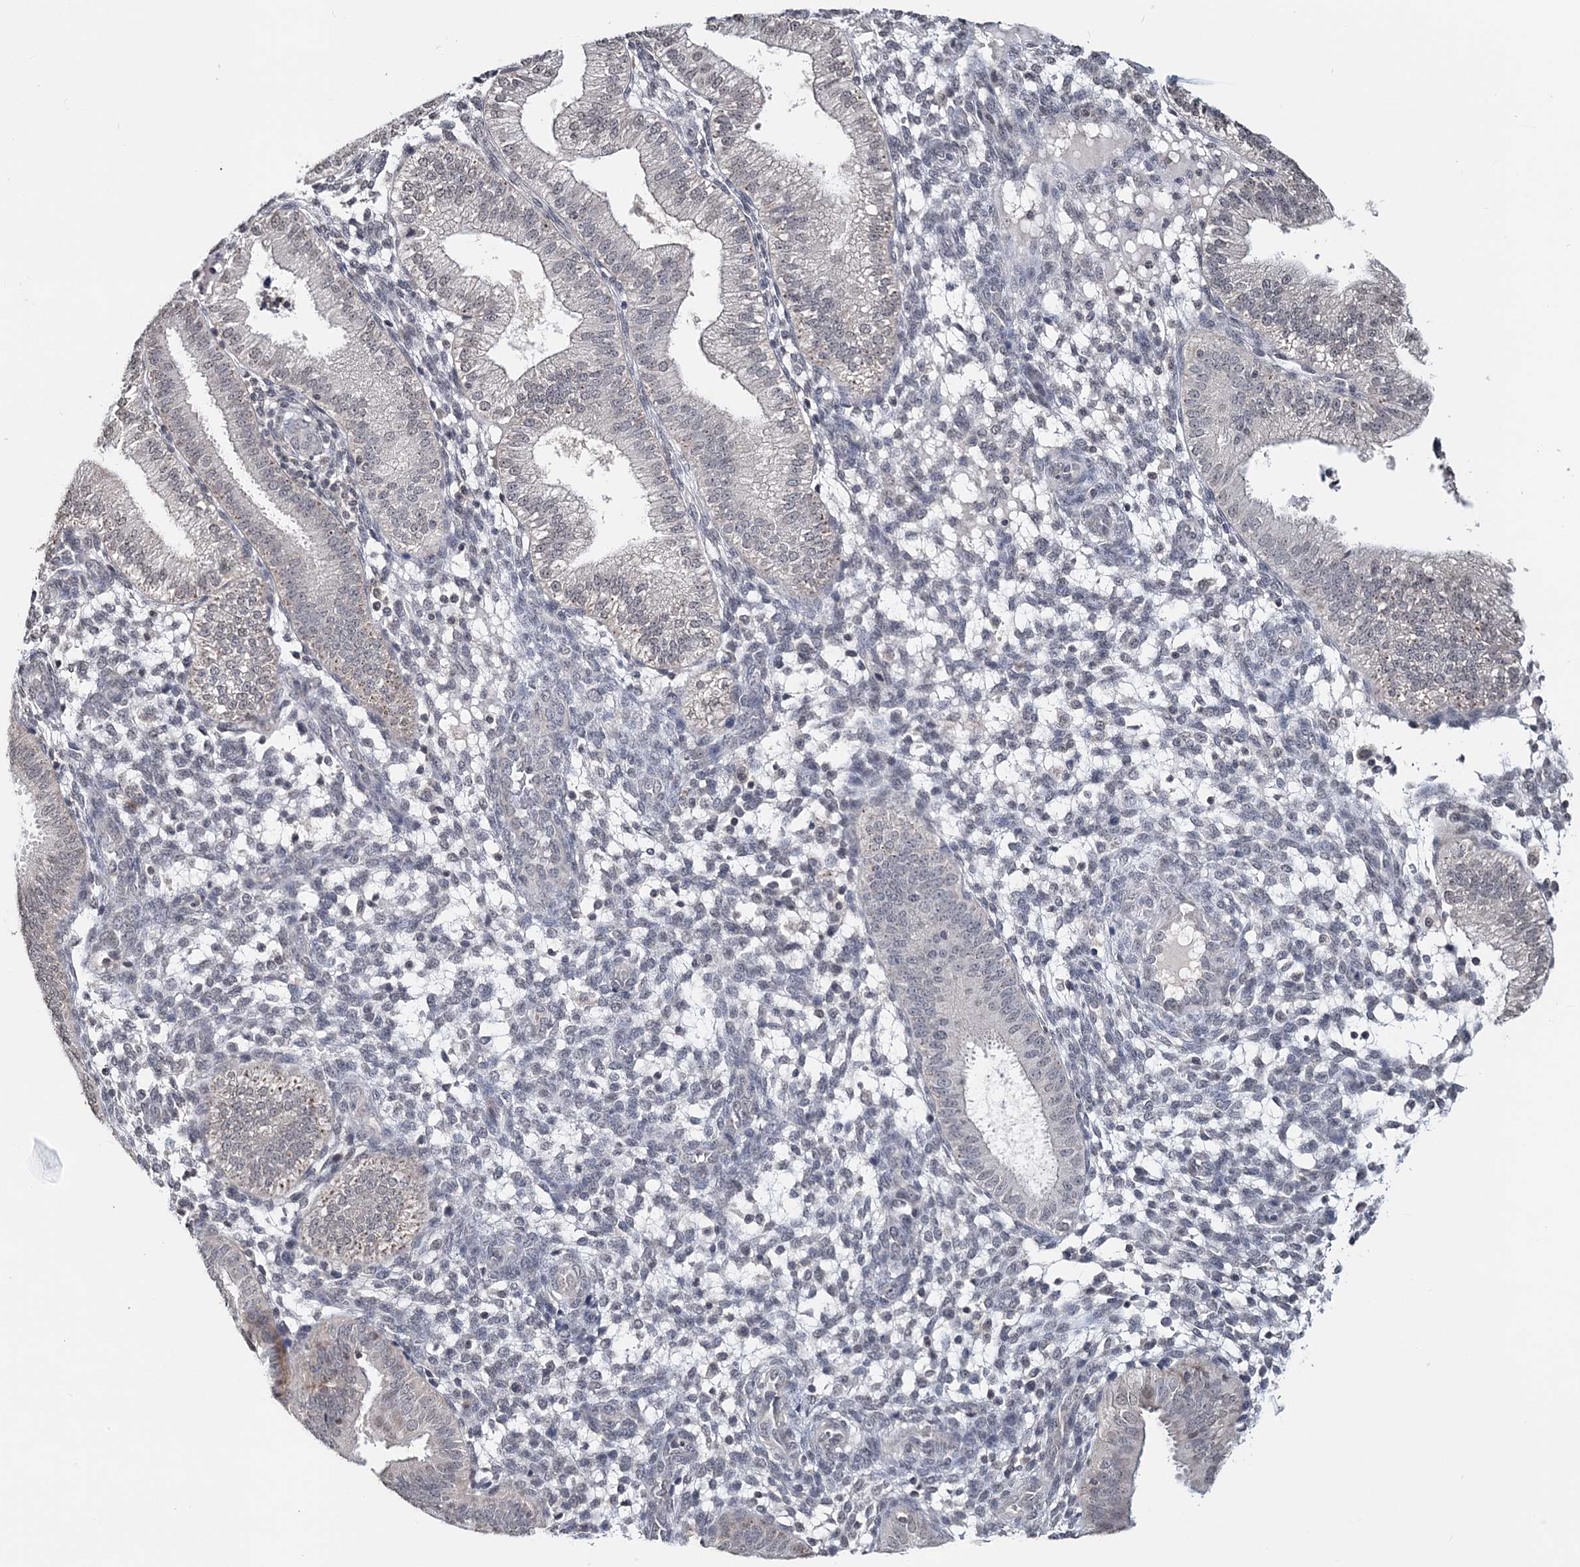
{"staining": {"intensity": "weak", "quantity": "<25%", "location": "nuclear"}, "tissue": "endometrium", "cell_type": "Cells in endometrial stroma", "image_type": "normal", "snomed": [{"axis": "morphology", "description": "Normal tissue, NOS"}, {"axis": "topography", "description": "Endometrium"}], "caption": "Endometrium was stained to show a protein in brown. There is no significant staining in cells in endometrial stroma.", "gene": "SOWAHB", "patient": {"sex": "female", "age": 39}}